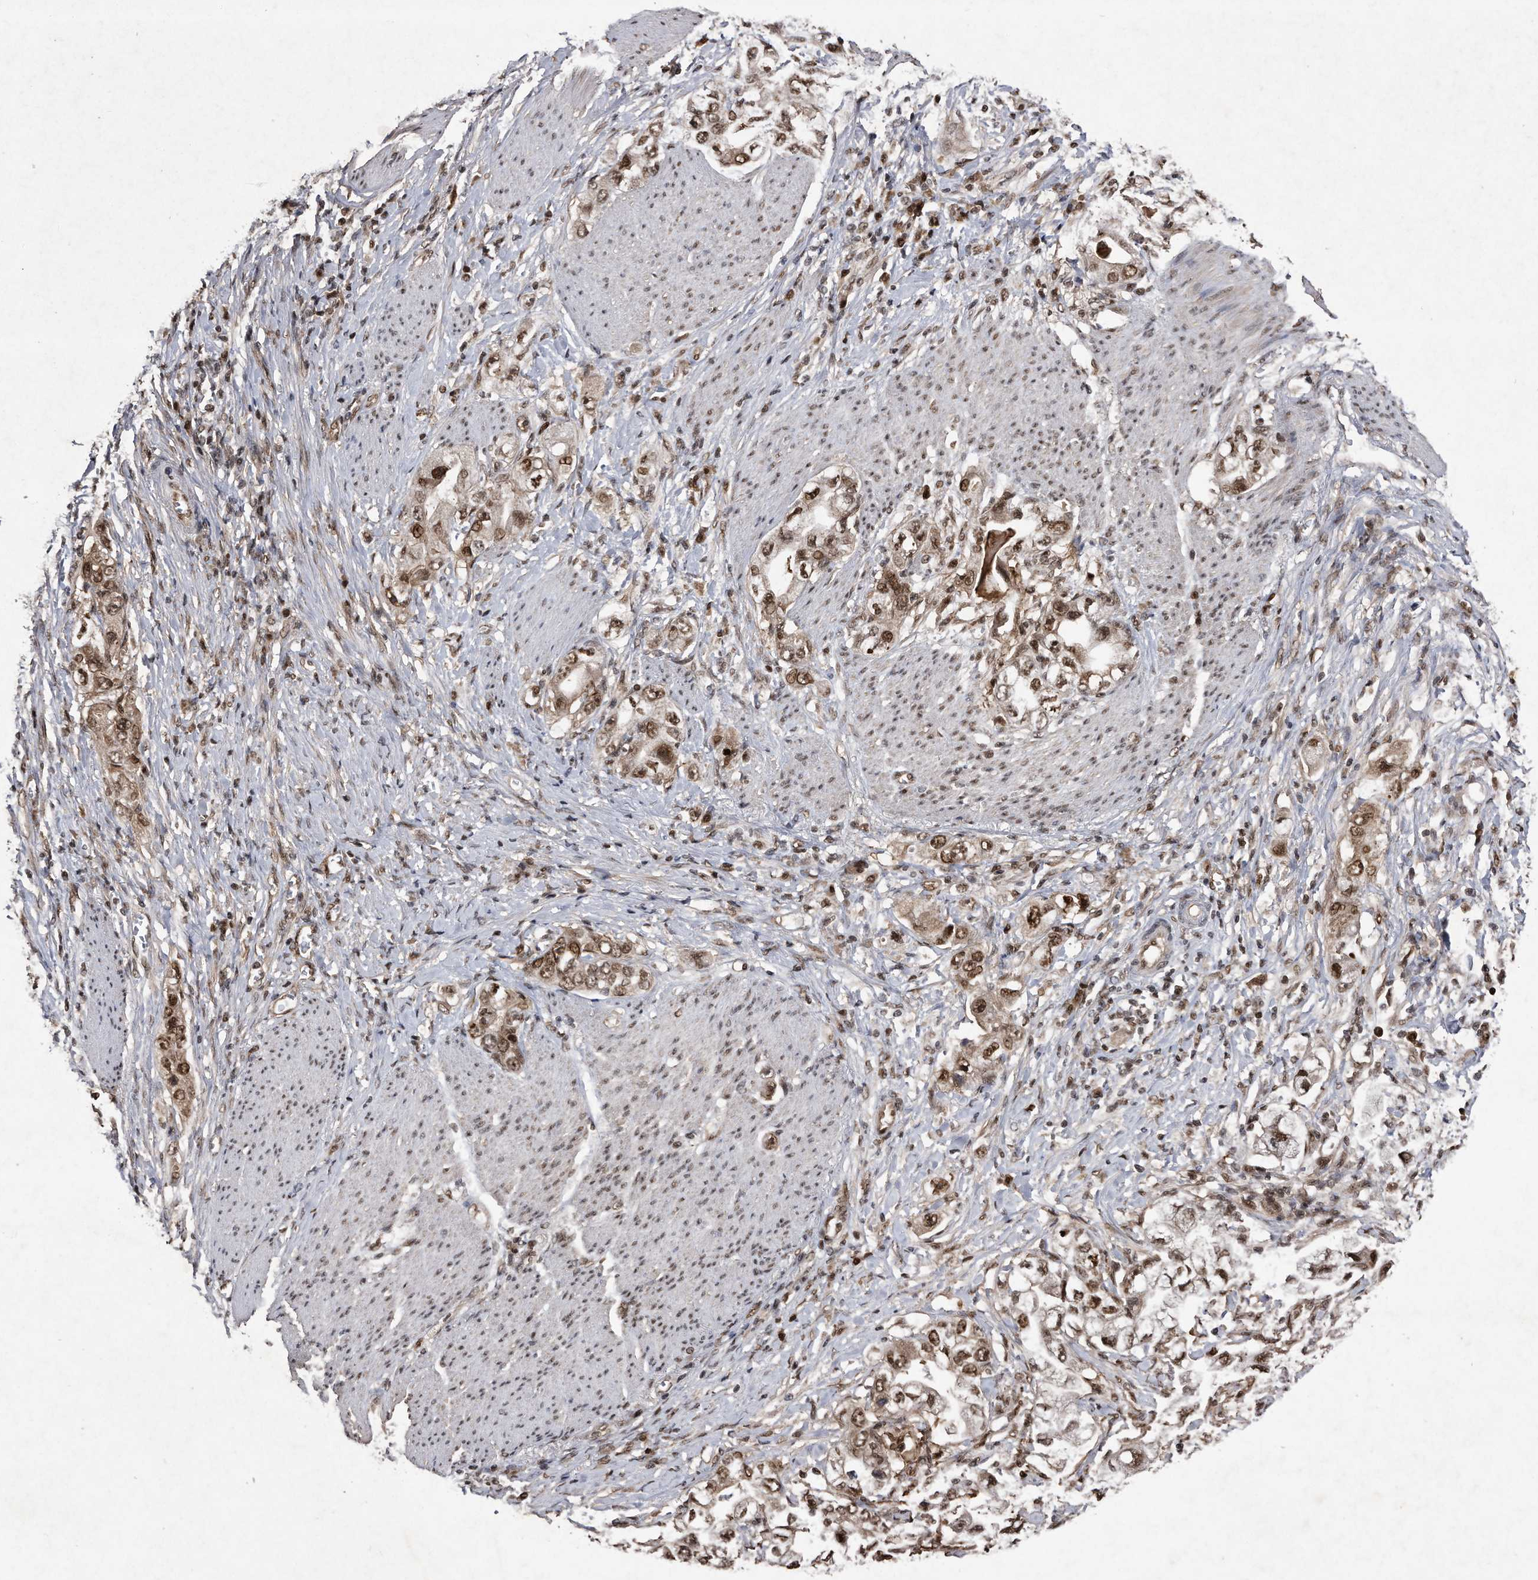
{"staining": {"intensity": "strong", "quantity": ">75%", "location": "cytoplasmic/membranous,nuclear"}, "tissue": "stomach cancer", "cell_type": "Tumor cells", "image_type": "cancer", "snomed": [{"axis": "morphology", "description": "Adenocarcinoma, NOS"}, {"axis": "topography", "description": "Stomach, lower"}], "caption": "Immunohistochemical staining of stomach adenocarcinoma displays strong cytoplasmic/membranous and nuclear protein expression in about >75% of tumor cells.", "gene": "RAD23B", "patient": {"sex": "female", "age": 93}}